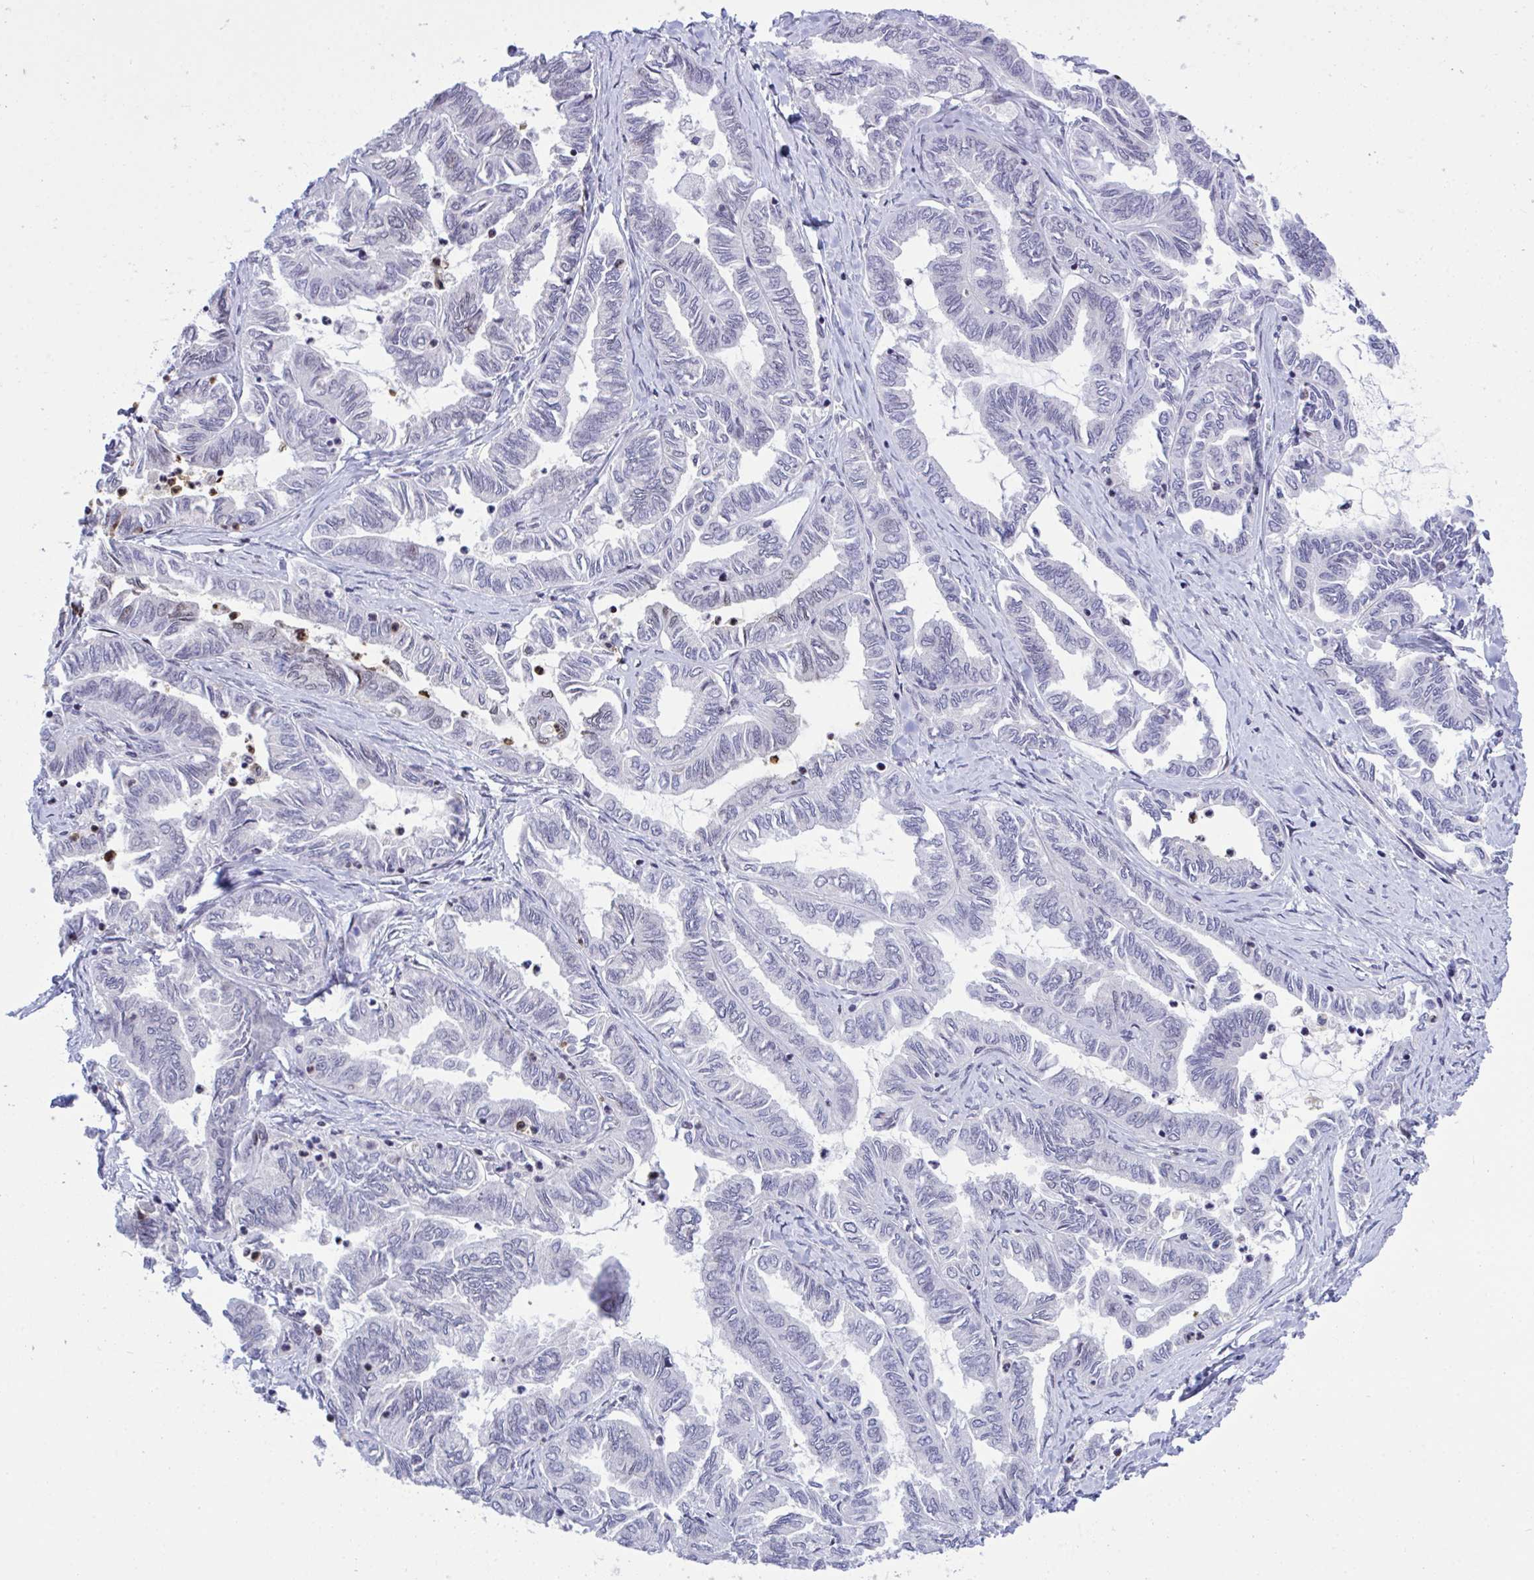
{"staining": {"intensity": "negative", "quantity": "none", "location": "none"}, "tissue": "ovarian cancer", "cell_type": "Tumor cells", "image_type": "cancer", "snomed": [{"axis": "morphology", "description": "Carcinoma, endometroid"}, {"axis": "topography", "description": "Ovary"}], "caption": "Protein analysis of endometroid carcinoma (ovarian) demonstrates no significant staining in tumor cells.", "gene": "C1QL2", "patient": {"sex": "female", "age": 70}}